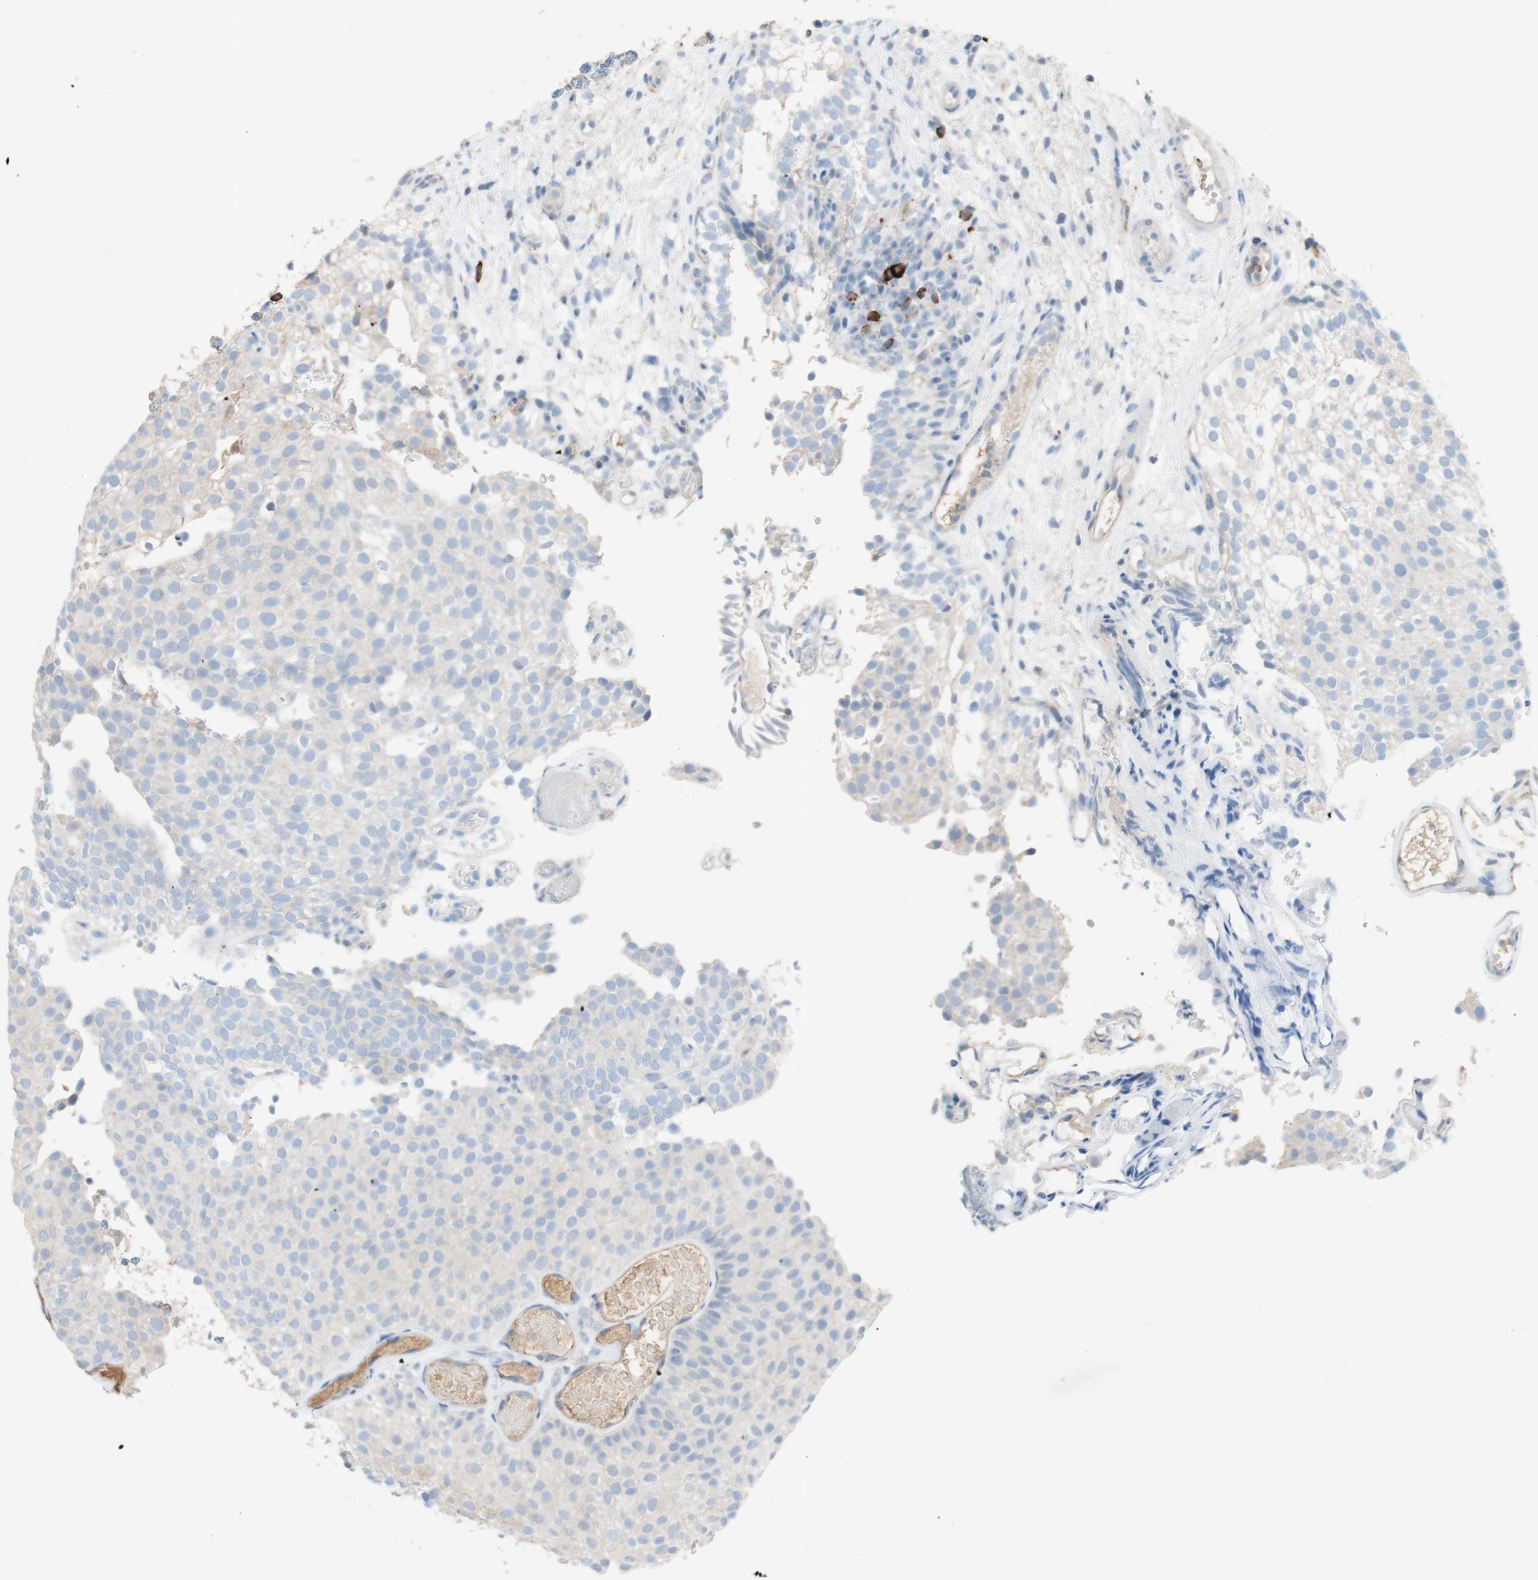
{"staining": {"intensity": "weak", "quantity": "25%-75%", "location": "cytoplasmic/membranous"}, "tissue": "urothelial cancer", "cell_type": "Tumor cells", "image_type": "cancer", "snomed": [{"axis": "morphology", "description": "Urothelial carcinoma, Low grade"}, {"axis": "topography", "description": "Urinary bladder"}], "caption": "A photomicrograph of urothelial cancer stained for a protein displays weak cytoplasmic/membranous brown staining in tumor cells.", "gene": "PACSIN1", "patient": {"sex": "male", "age": 78}}